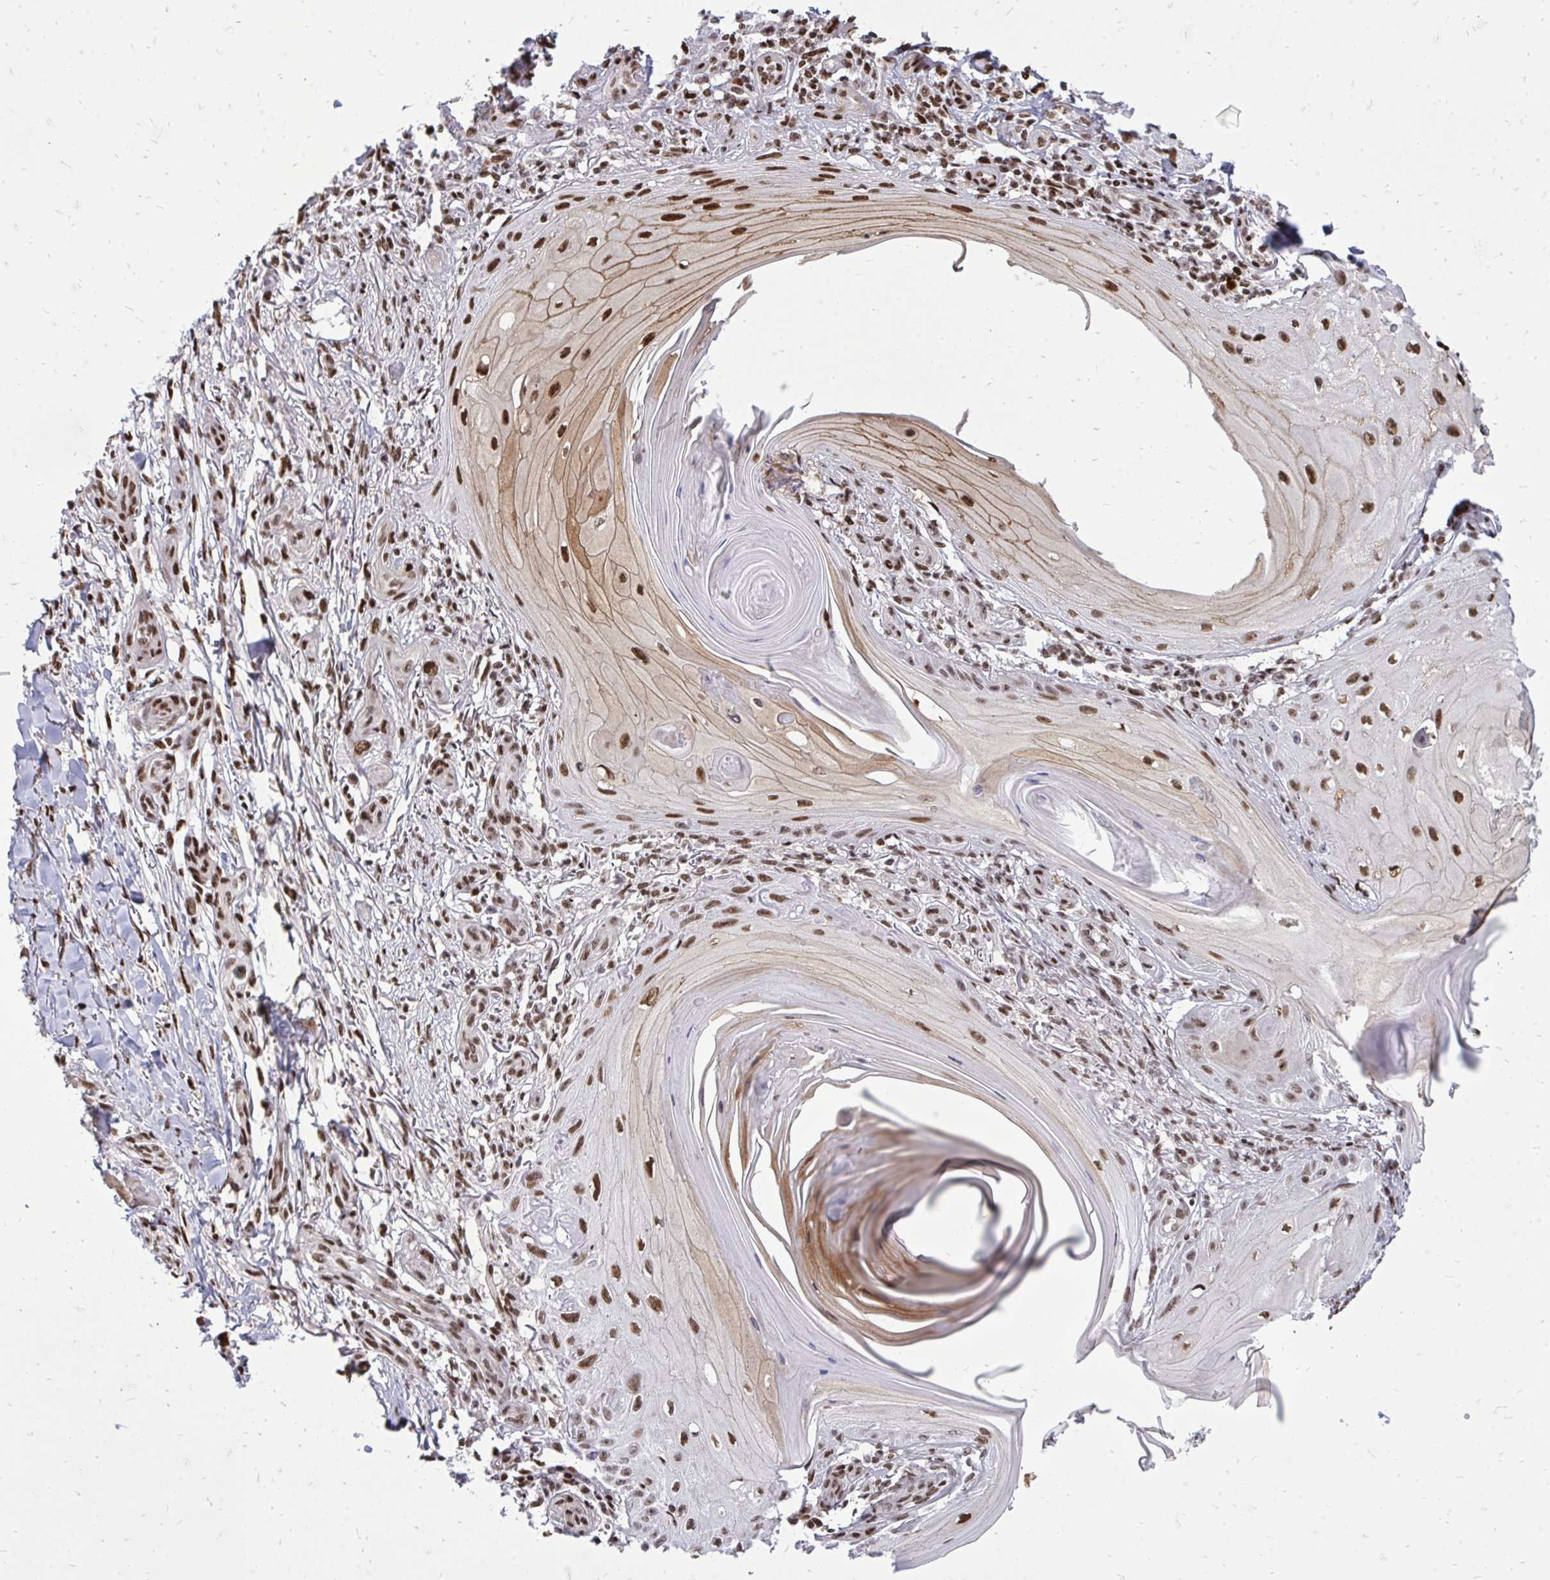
{"staining": {"intensity": "strong", "quantity": "25%-75%", "location": "cytoplasmic/membranous,nuclear"}, "tissue": "skin cancer", "cell_type": "Tumor cells", "image_type": "cancer", "snomed": [{"axis": "morphology", "description": "Squamous cell carcinoma, NOS"}, {"axis": "topography", "description": "Skin"}], "caption": "A photomicrograph of human skin squamous cell carcinoma stained for a protein reveals strong cytoplasmic/membranous and nuclear brown staining in tumor cells. Using DAB (3,3'-diaminobenzidine) (brown) and hematoxylin (blue) stains, captured at high magnification using brightfield microscopy.", "gene": "TBL1Y", "patient": {"sex": "female", "age": 77}}